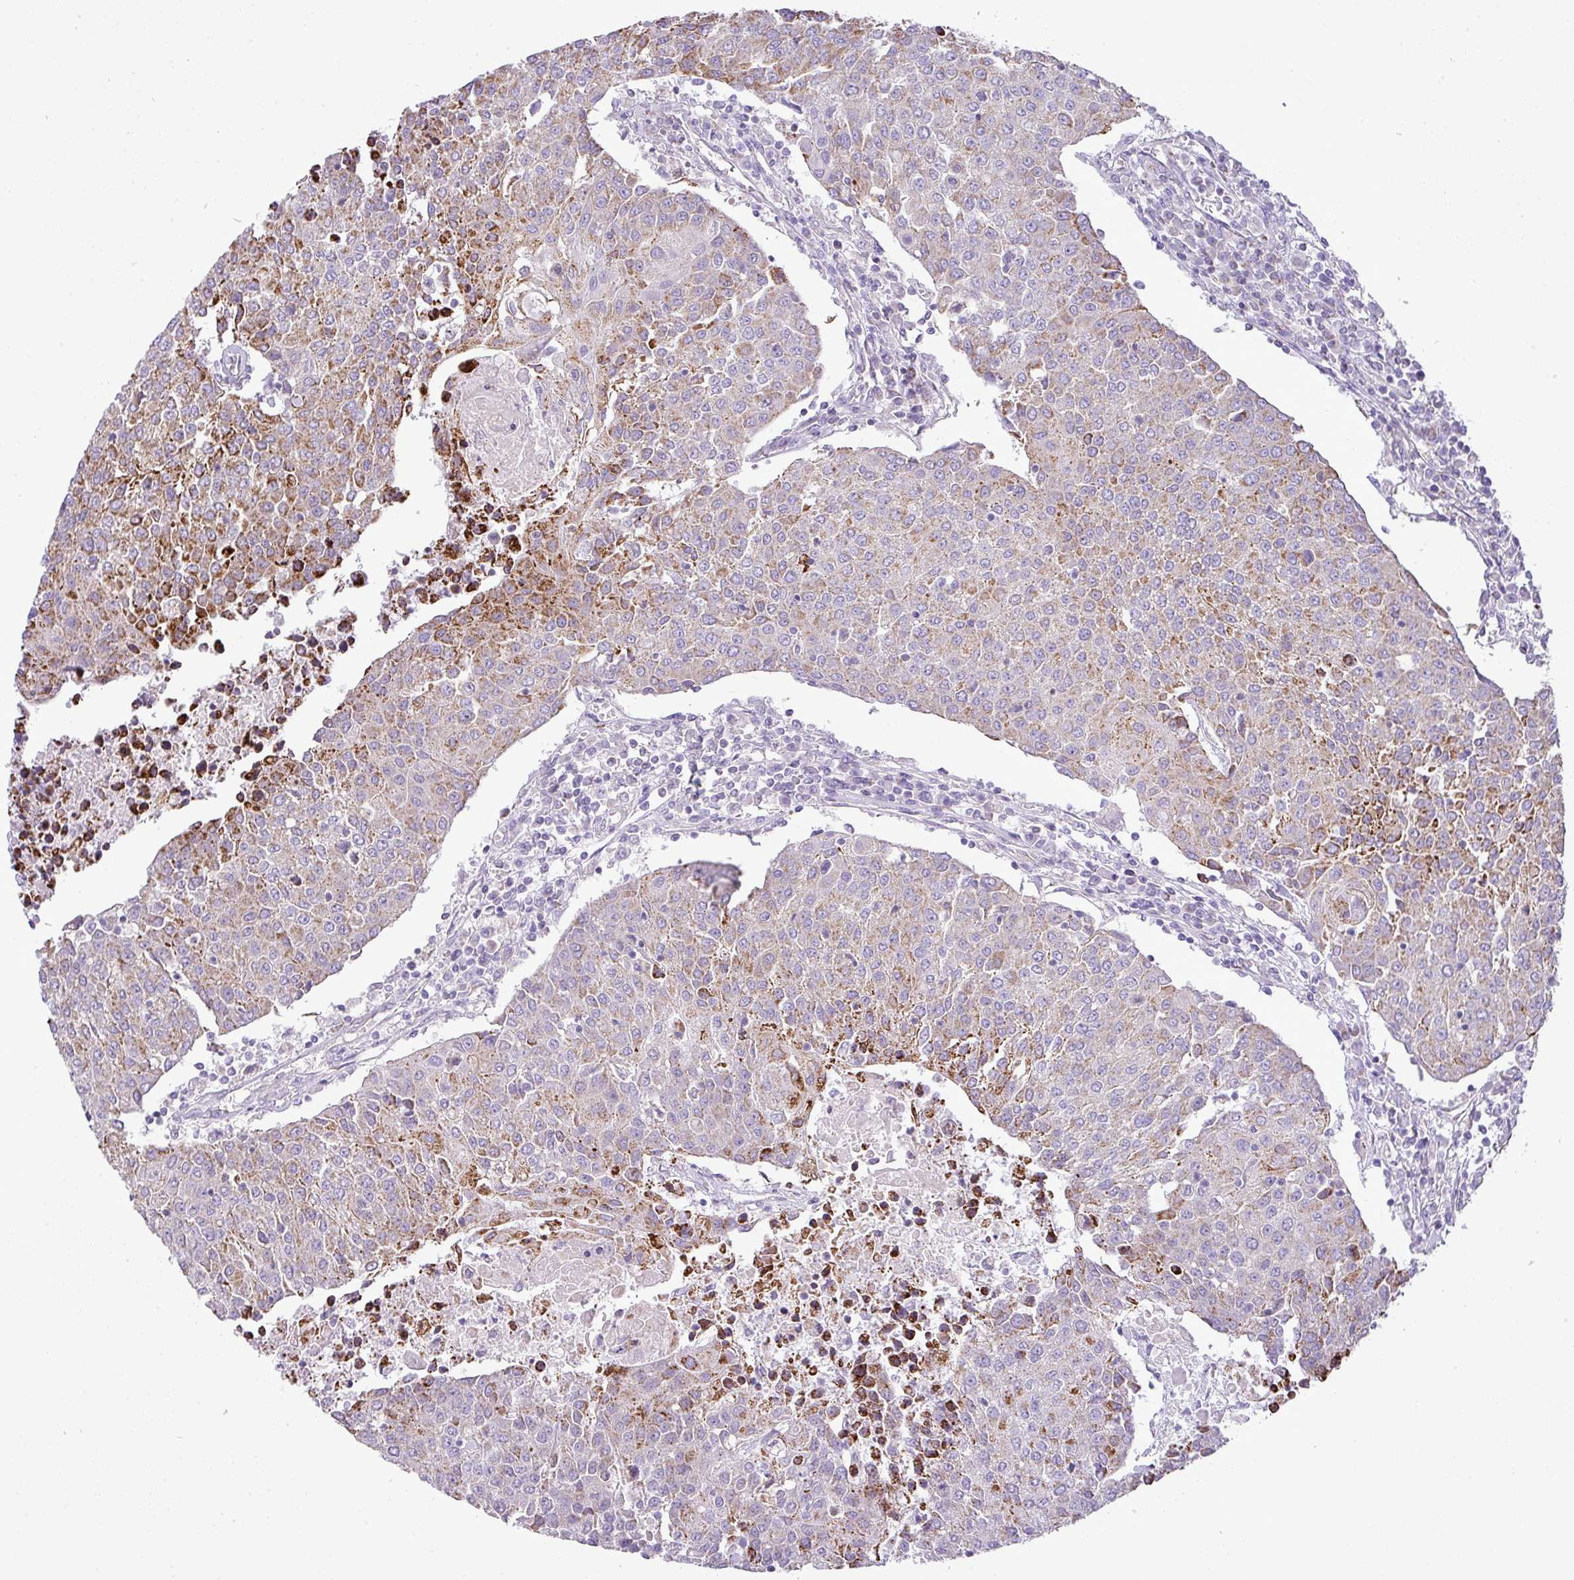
{"staining": {"intensity": "moderate", "quantity": "25%-75%", "location": "cytoplasmic/membranous"}, "tissue": "urothelial cancer", "cell_type": "Tumor cells", "image_type": "cancer", "snomed": [{"axis": "morphology", "description": "Urothelial carcinoma, High grade"}, {"axis": "topography", "description": "Urinary bladder"}], "caption": "Immunohistochemical staining of urothelial cancer reveals moderate cytoplasmic/membranous protein staining in approximately 25%-75% of tumor cells.", "gene": "ZNF81", "patient": {"sex": "female", "age": 85}}